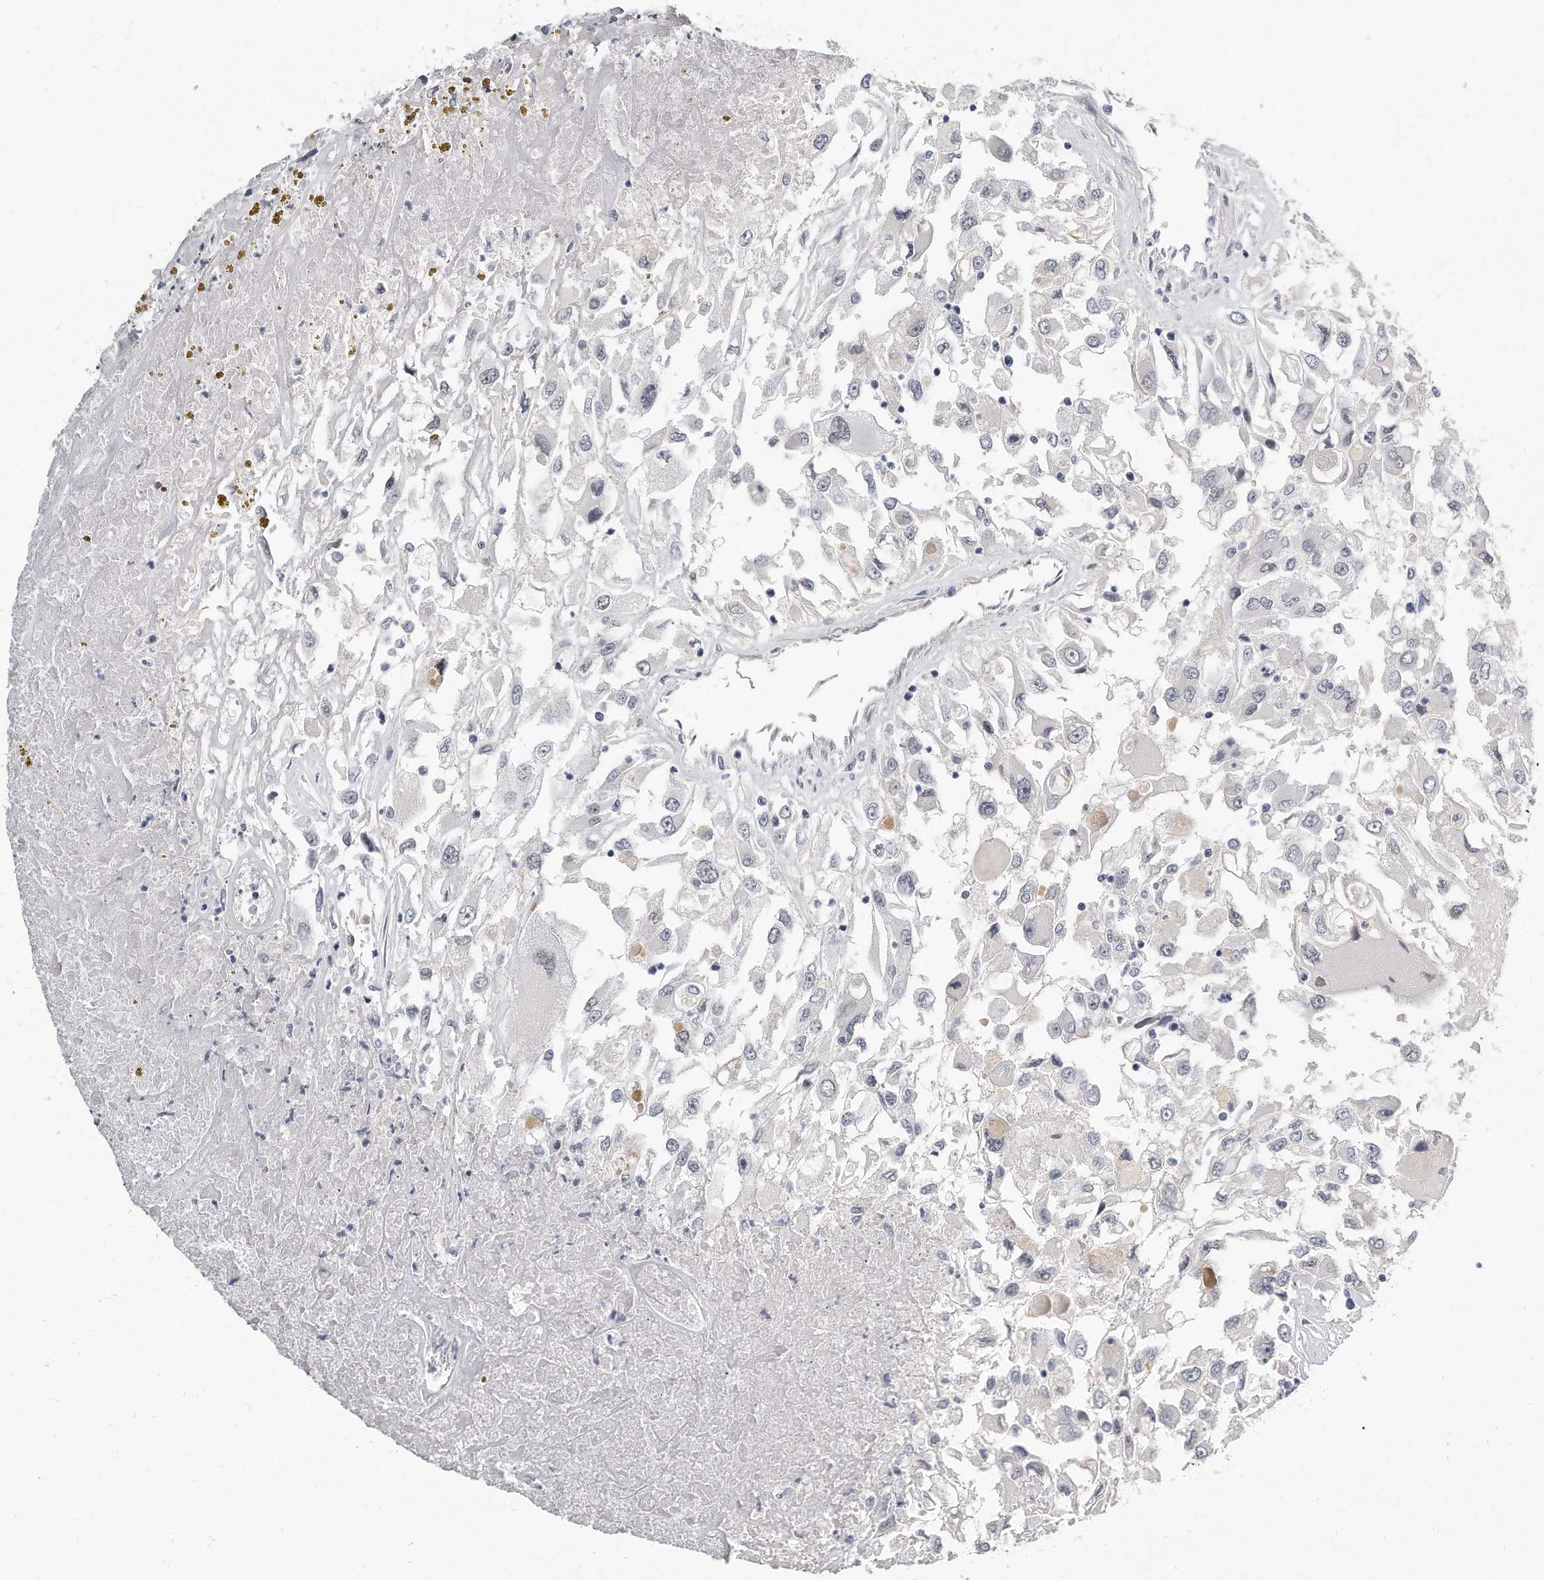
{"staining": {"intensity": "negative", "quantity": "none", "location": "none"}, "tissue": "renal cancer", "cell_type": "Tumor cells", "image_type": "cancer", "snomed": [{"axis": "morphology", "description": "Adenocarcinoma, NOS"}, {"axis": "topography", "description": "Kidney"}], "caption": "DAB immunohistochemical staining of human adenocarcinoma (renal) exhibits no significant staining in tumor cells.", "gene": "CTBP2", "patient": {"sex": "female", "age": 52}}